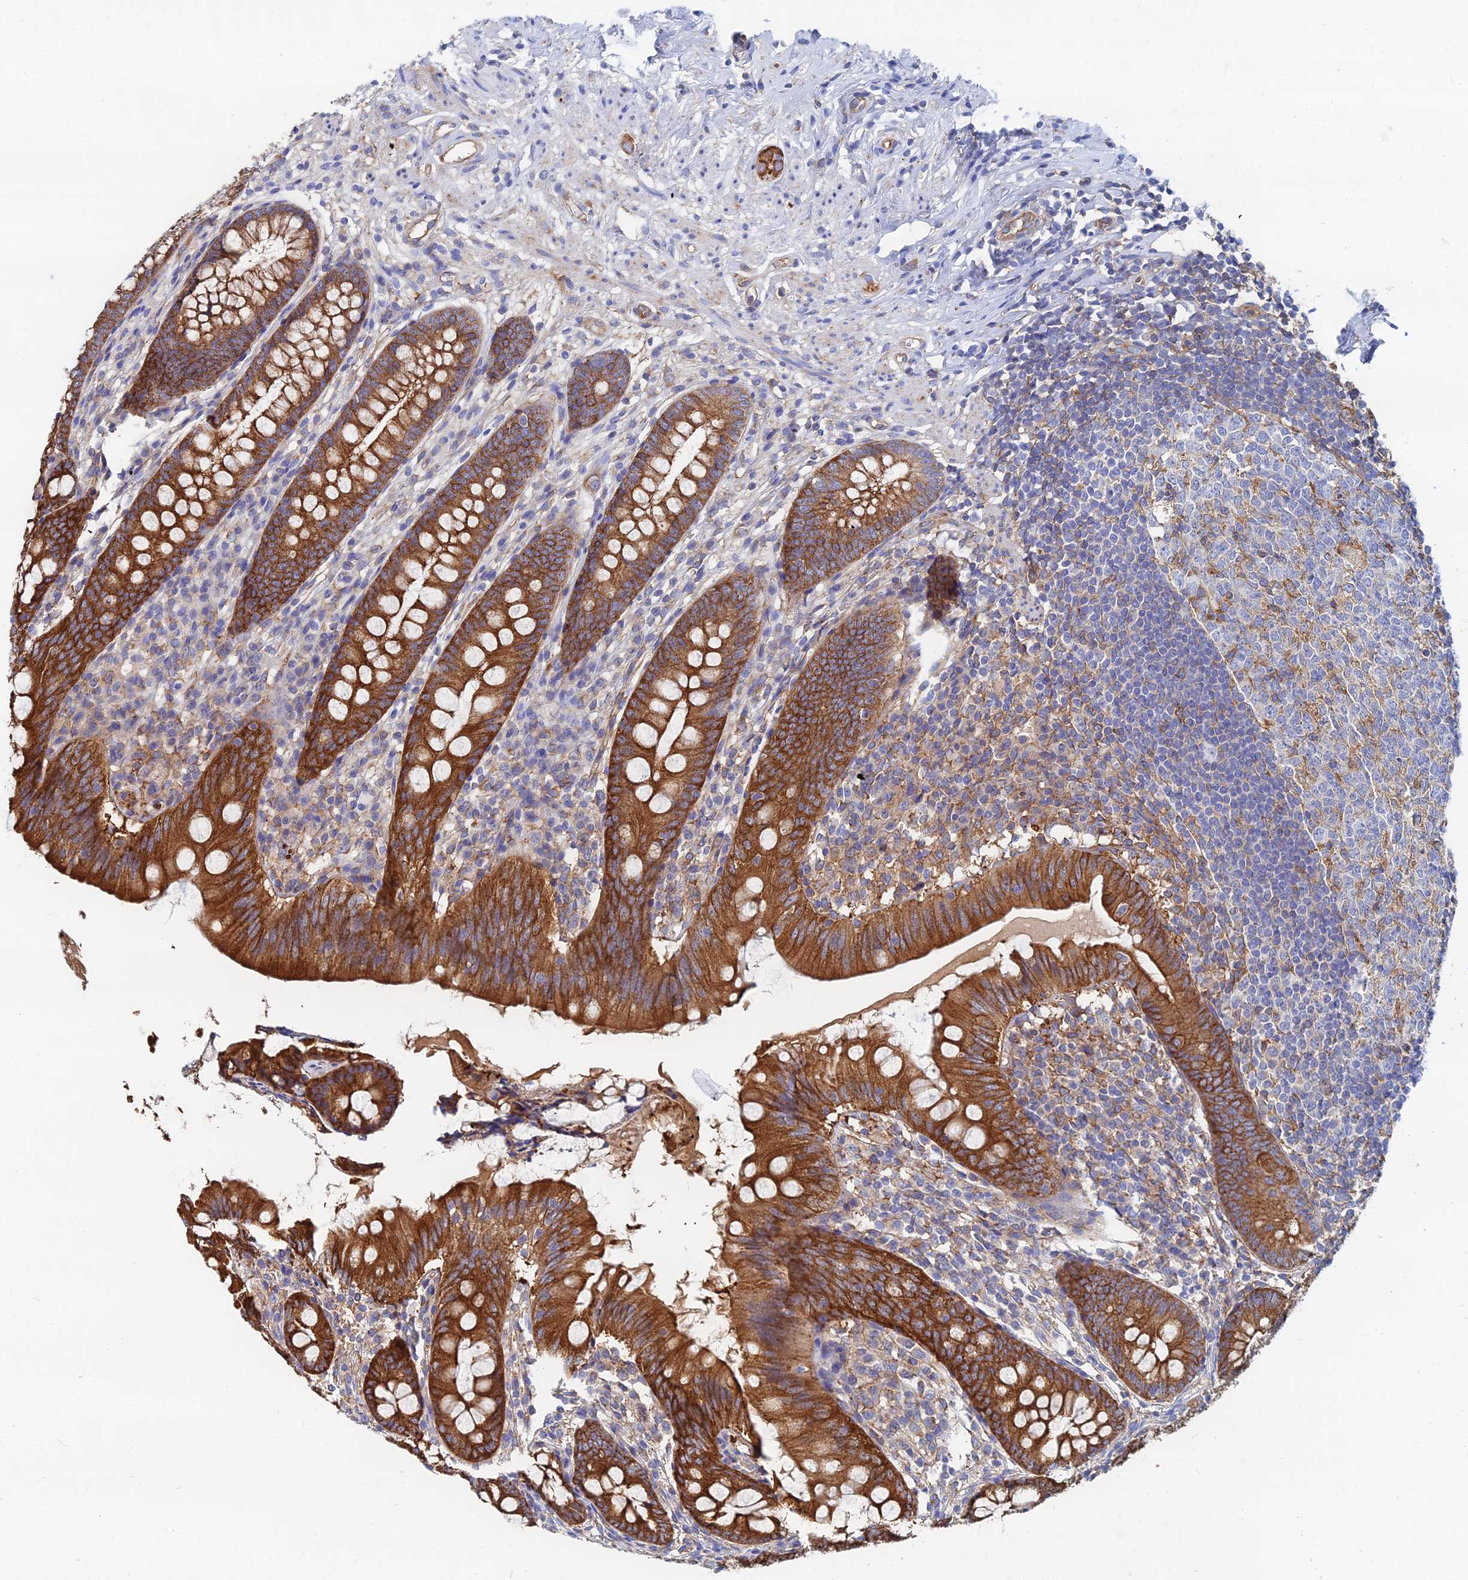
{"staining": {"intensity": "strong", "quantity": ">75%", "location": "cytoplasmic/membranous"}, "tissue": "appendix", "cell_type": "Glandular cells", "image_type": "normal", "snomed": [{"axis": "morphology", "description": "Normal tissue, NOS"}, {"axis": "topography", "description": "Appendix"}], "caption": "Immunohistochemical staining of unremarkable human appendix exhibits strong cytoplasmic/membranous protein expression in approximately >75% of glandular cells. Nuclei are stained in blue.", "gene": "FFAR3", "patient": {"sex": "female", "age": 51}}